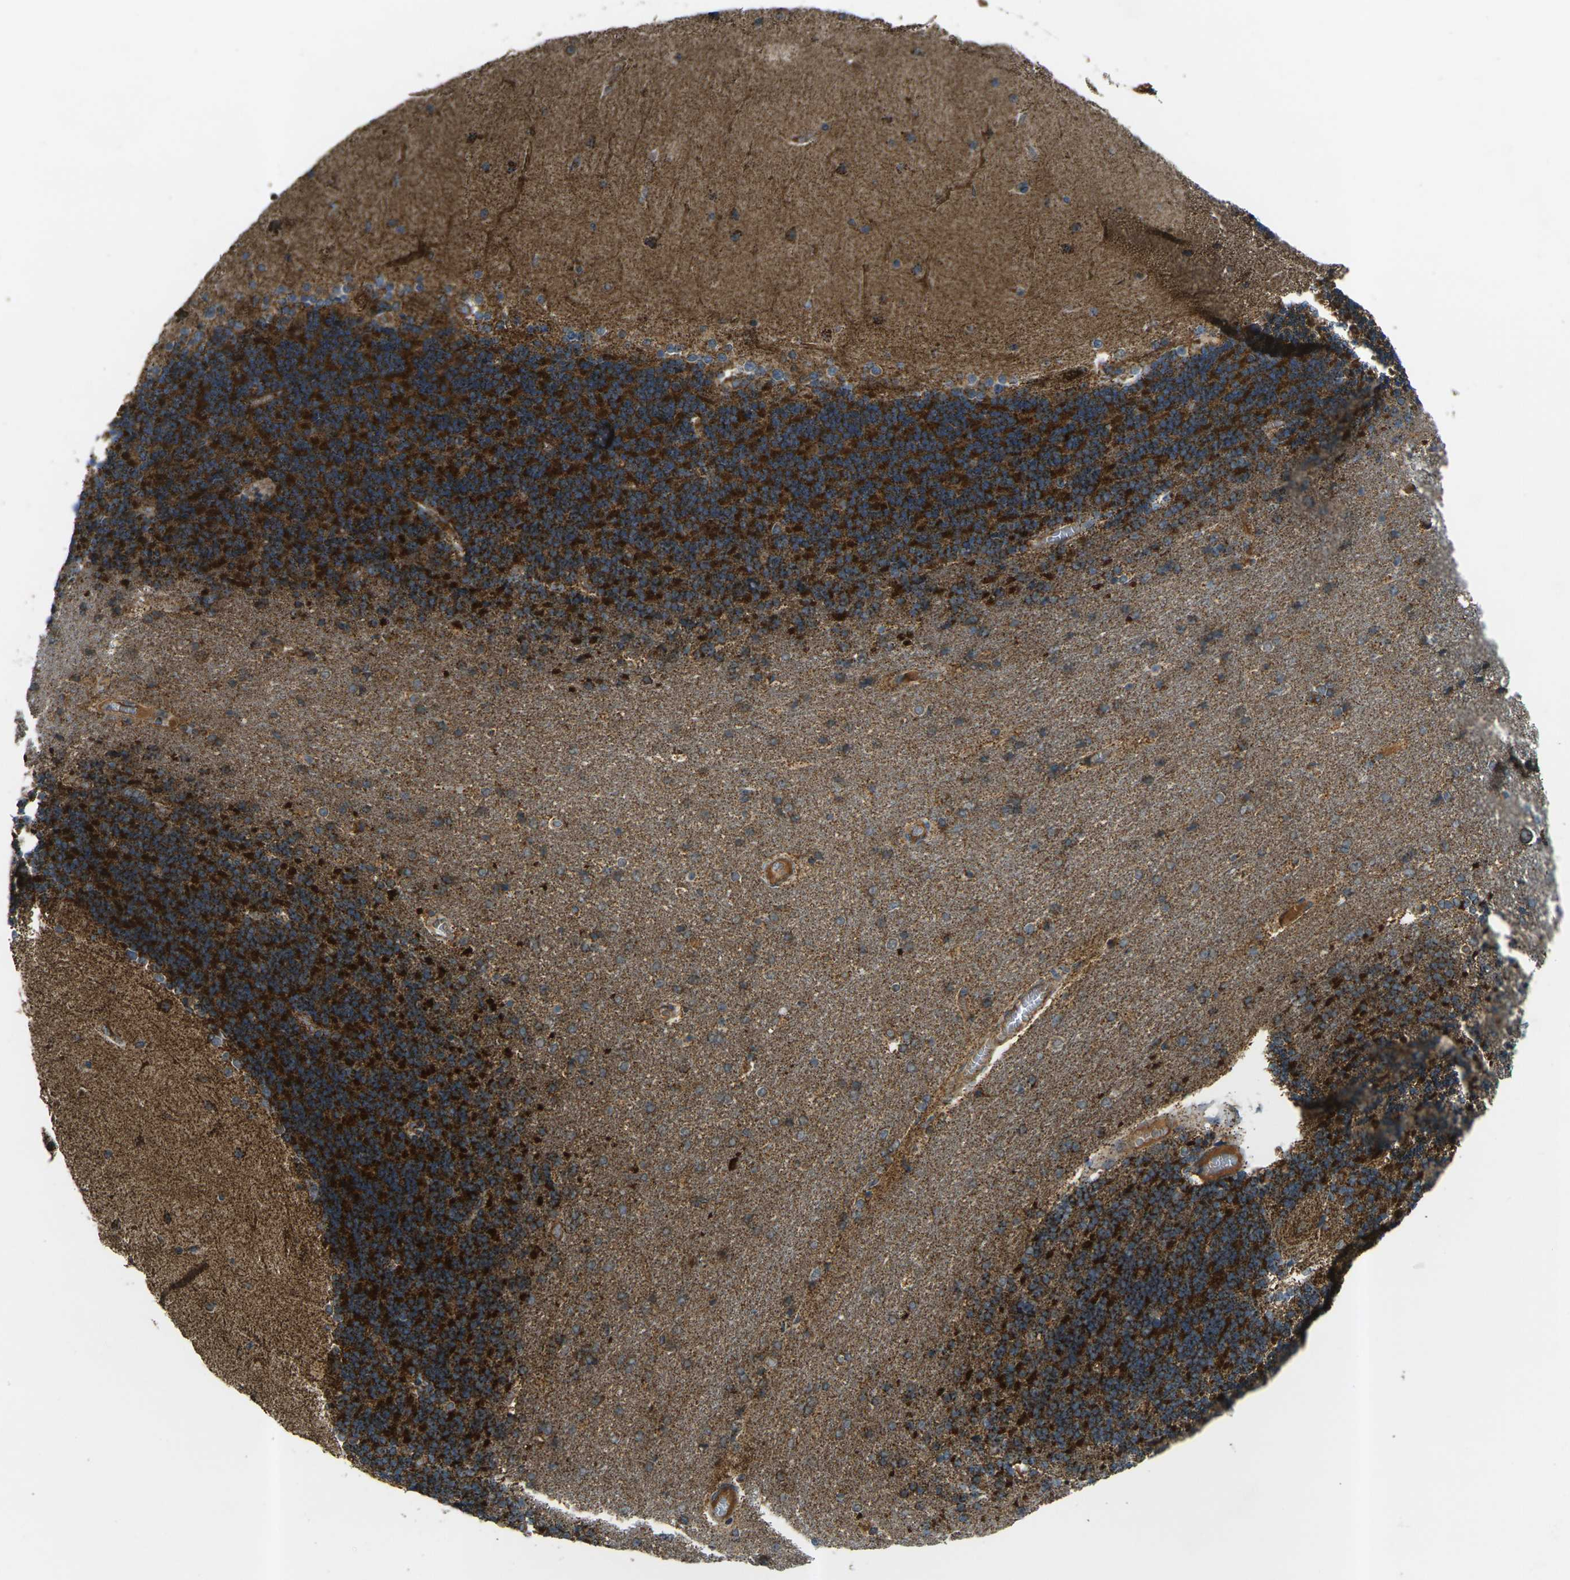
{"staining": {"intensity": "strong", "quantity": ">75%", "location": "cytoplasmic/membranous"}, "tissue": "cerebellum", "cell_type": "Cells in granular layer", "image_type": "normal", "snomed": [{"axis": "morphology", "description": "Normal tissue, NOS"}, {"axis": "topography", "description": "Cerebellum"}], "caption": "This image displays benign cerebellum stained with immunohistochemistry (IHC) to label a protein in brown. The cytoplasmic/membranous of cells in granular layer show strong positivity for the protein. Nuclei are counter-stained blue.", "gene": "IGF1R", "patient": {"sex": "female", "age": 54}}